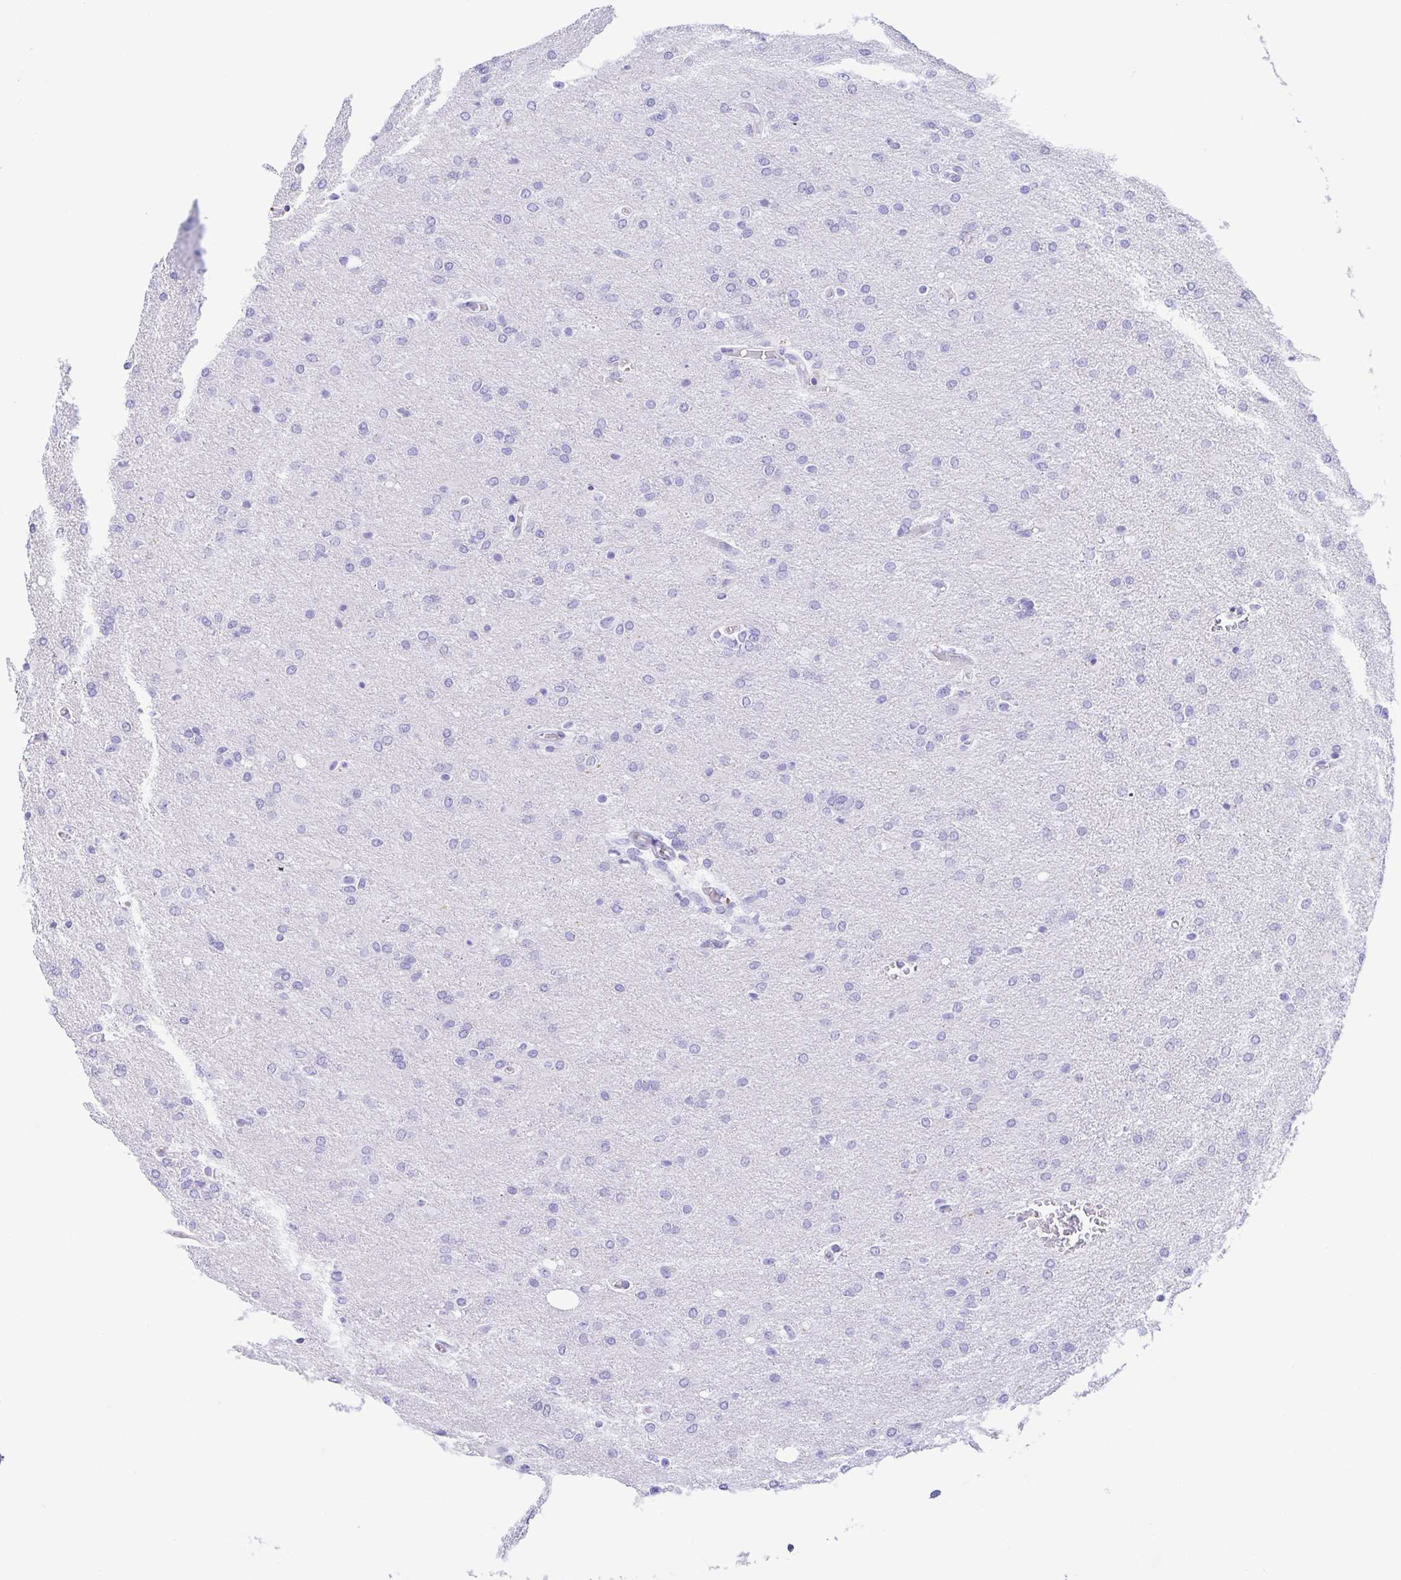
{"staining": {"intensity": "negative", "quantity": "none", "location": "none"}, "tissue": "glioma", "cell_type": "Tumor cells", "image_type": "cancer", "snomed": [{"axis": "morphology", "description": "Glioma, malignant, High grade"}, {"axis": "topography", "description": "Brain"}], "caption": "Glioma stained for a protein using immunohistochemistry (IHC) demonstrates no staining tumor cells.", "gene": "GKN1", "patient": {"sex": "male", "age": 68}}